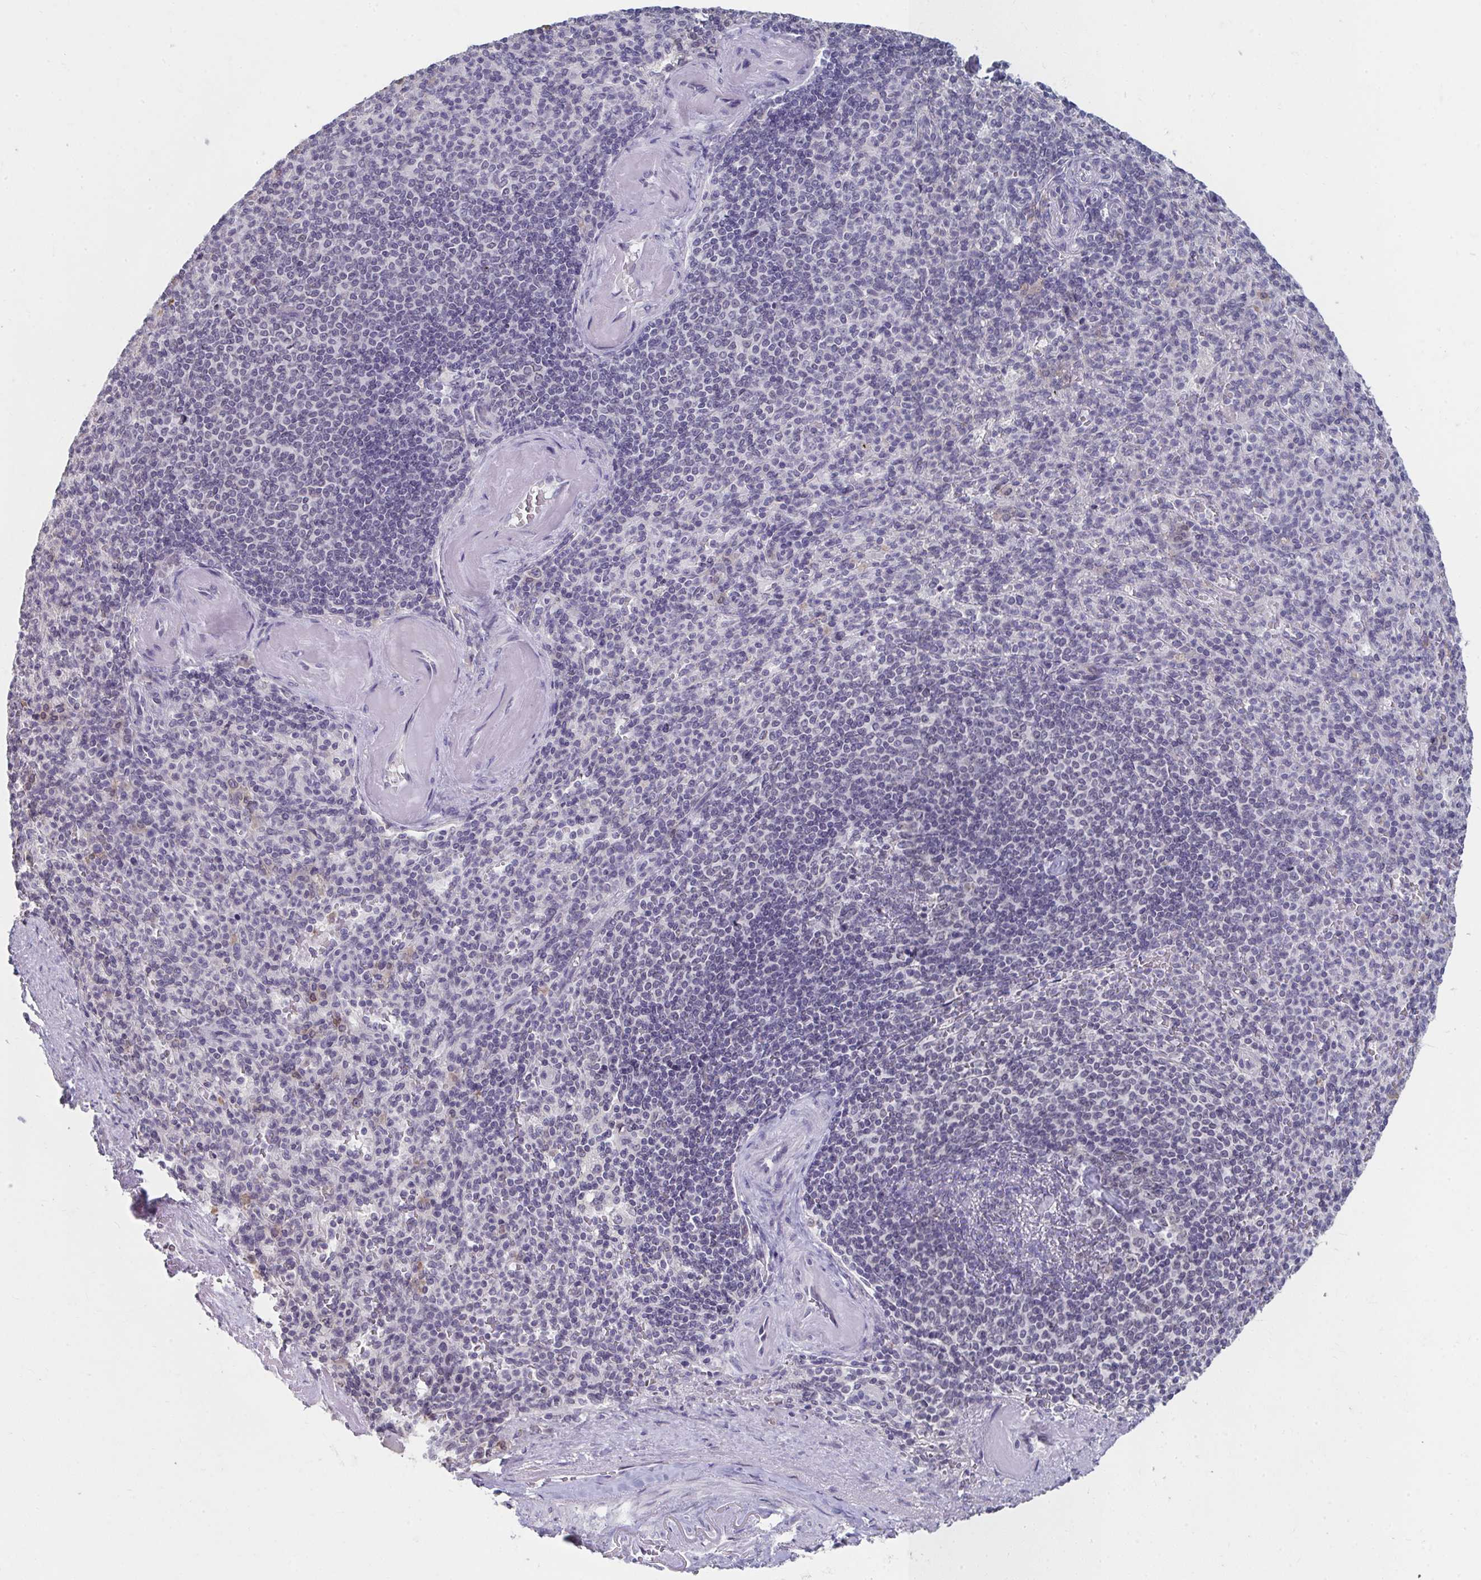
{"staining": {"intensity": "negative", "quantity": "none", "location": "none"}, "tissue": "spleen", "cell_type": "Cells in red pulp", "image_type": "normal", "snomed": [{"axis": "morphology", "description": "Normal tissue, NOS"}, {"axis": "topography", "description": "Spleen"}], "caption": "Immunohistochemical staining of unremarkable spleen reveals no significant positivity in cells in red pulp.", "gene": "NUP133", "patient": {"sex": "female", "age": 74}}